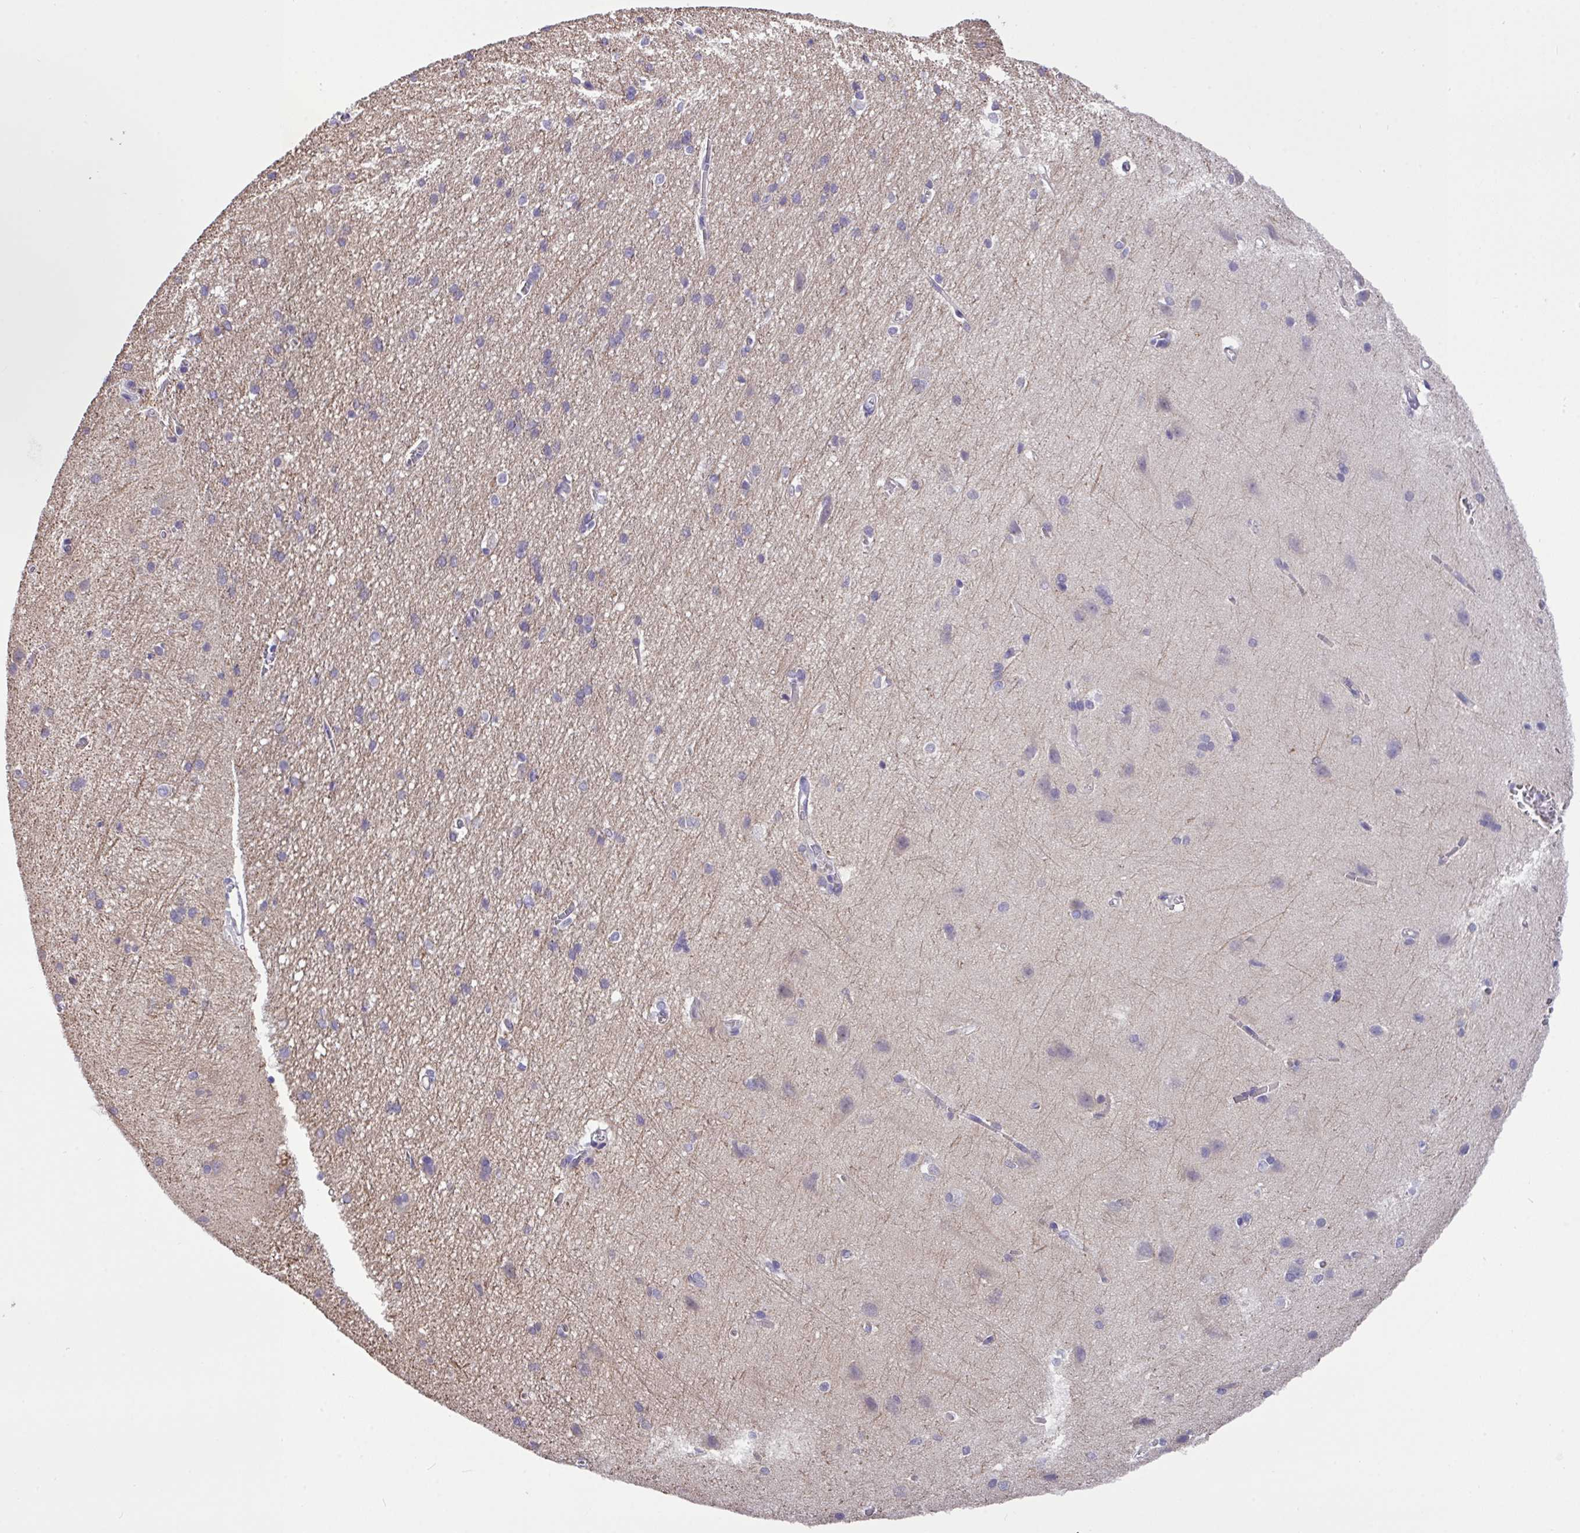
{"staining": {"intensity": "negative", "quantity": "none", "location": "none"}, "tissue": "cerebral cortex", "cell_type": "Endothelial cells", "image_type": "normal", "snomed": [{"axis": "morphology", "description": "Normal tissue, NOS"}, {"axis": "topography", "description": "Cerebral cortex"}], "caption": "Image shows no protein positivity in endothelial cells of benign cerebral cortex. (Brightfield microscopy of DAB (3,3'-diaminobenzidine) IHC at high magnification).", "gene": "PAX8", "patient": {"sex": "male", "age": 37}}